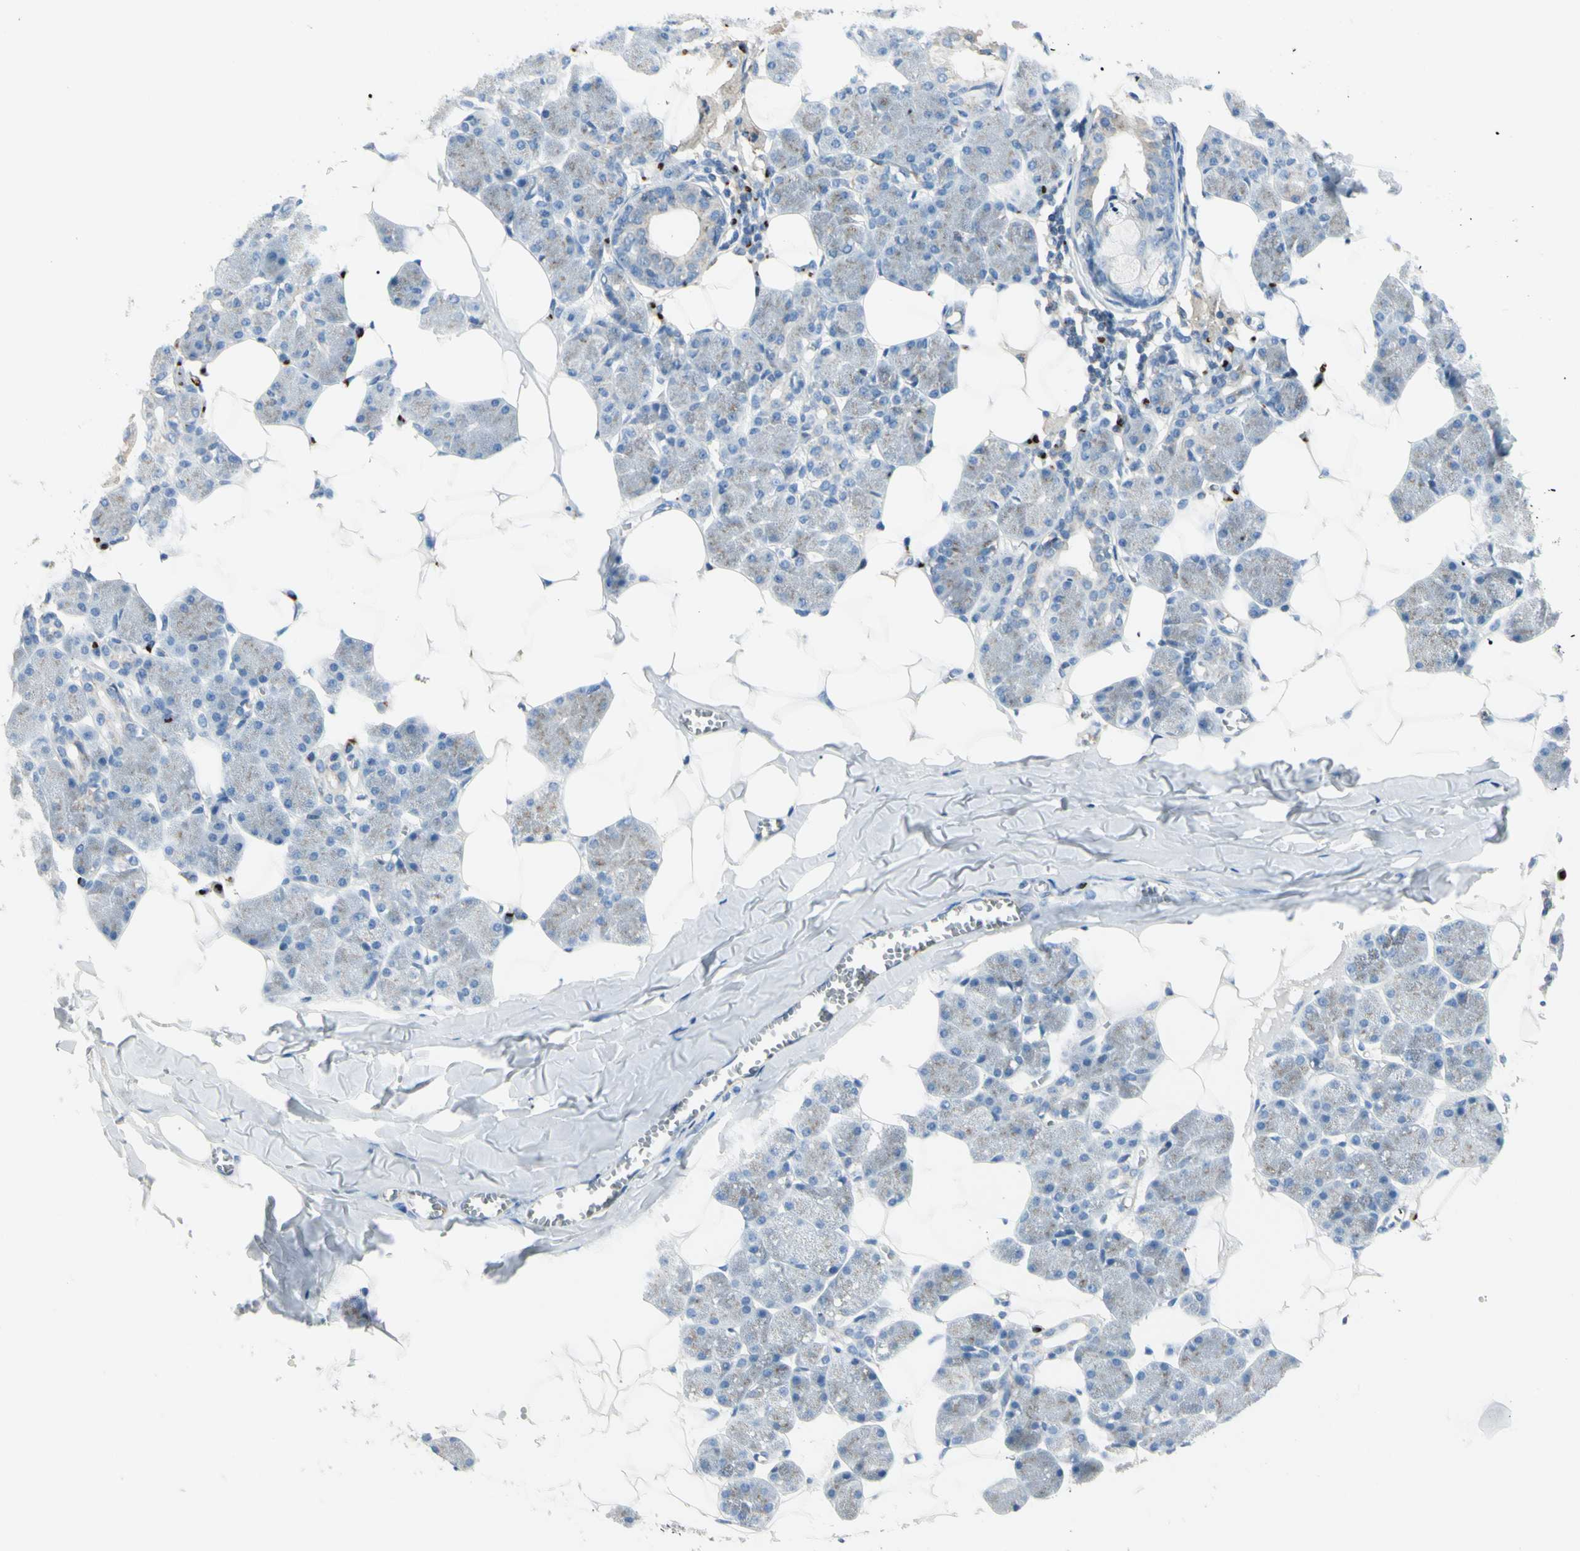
{"staining": {"intensity": "weak", "quantity": "25%-75%", "location": "cytoplasmic/membranous"}, "tissue": "salivary gland", "cell_type": "Glandular cells", "image_type": "normal", "snomed": [{"axis": "morphology", "description": "Normal tissue, NOS"}, {"axis": "morphology", "description": "Adenoma, NOS"}, {"axis": "topography", "description": "Salivary gland"}], "caption": "Immunohistochemistry (IHC) photomicrograph of unremarkable salivary gland: human salivary gland stained using immunohistochemistry (IHC) demonstrates low levels of weak protein expression localized specifically in the cytoplasmic/membranous of glandular cells, appearing as a cytoplasmic/membranous brown color.", "gene": "B4GALT3", "patient": {"sex": "female", "age": 32}}